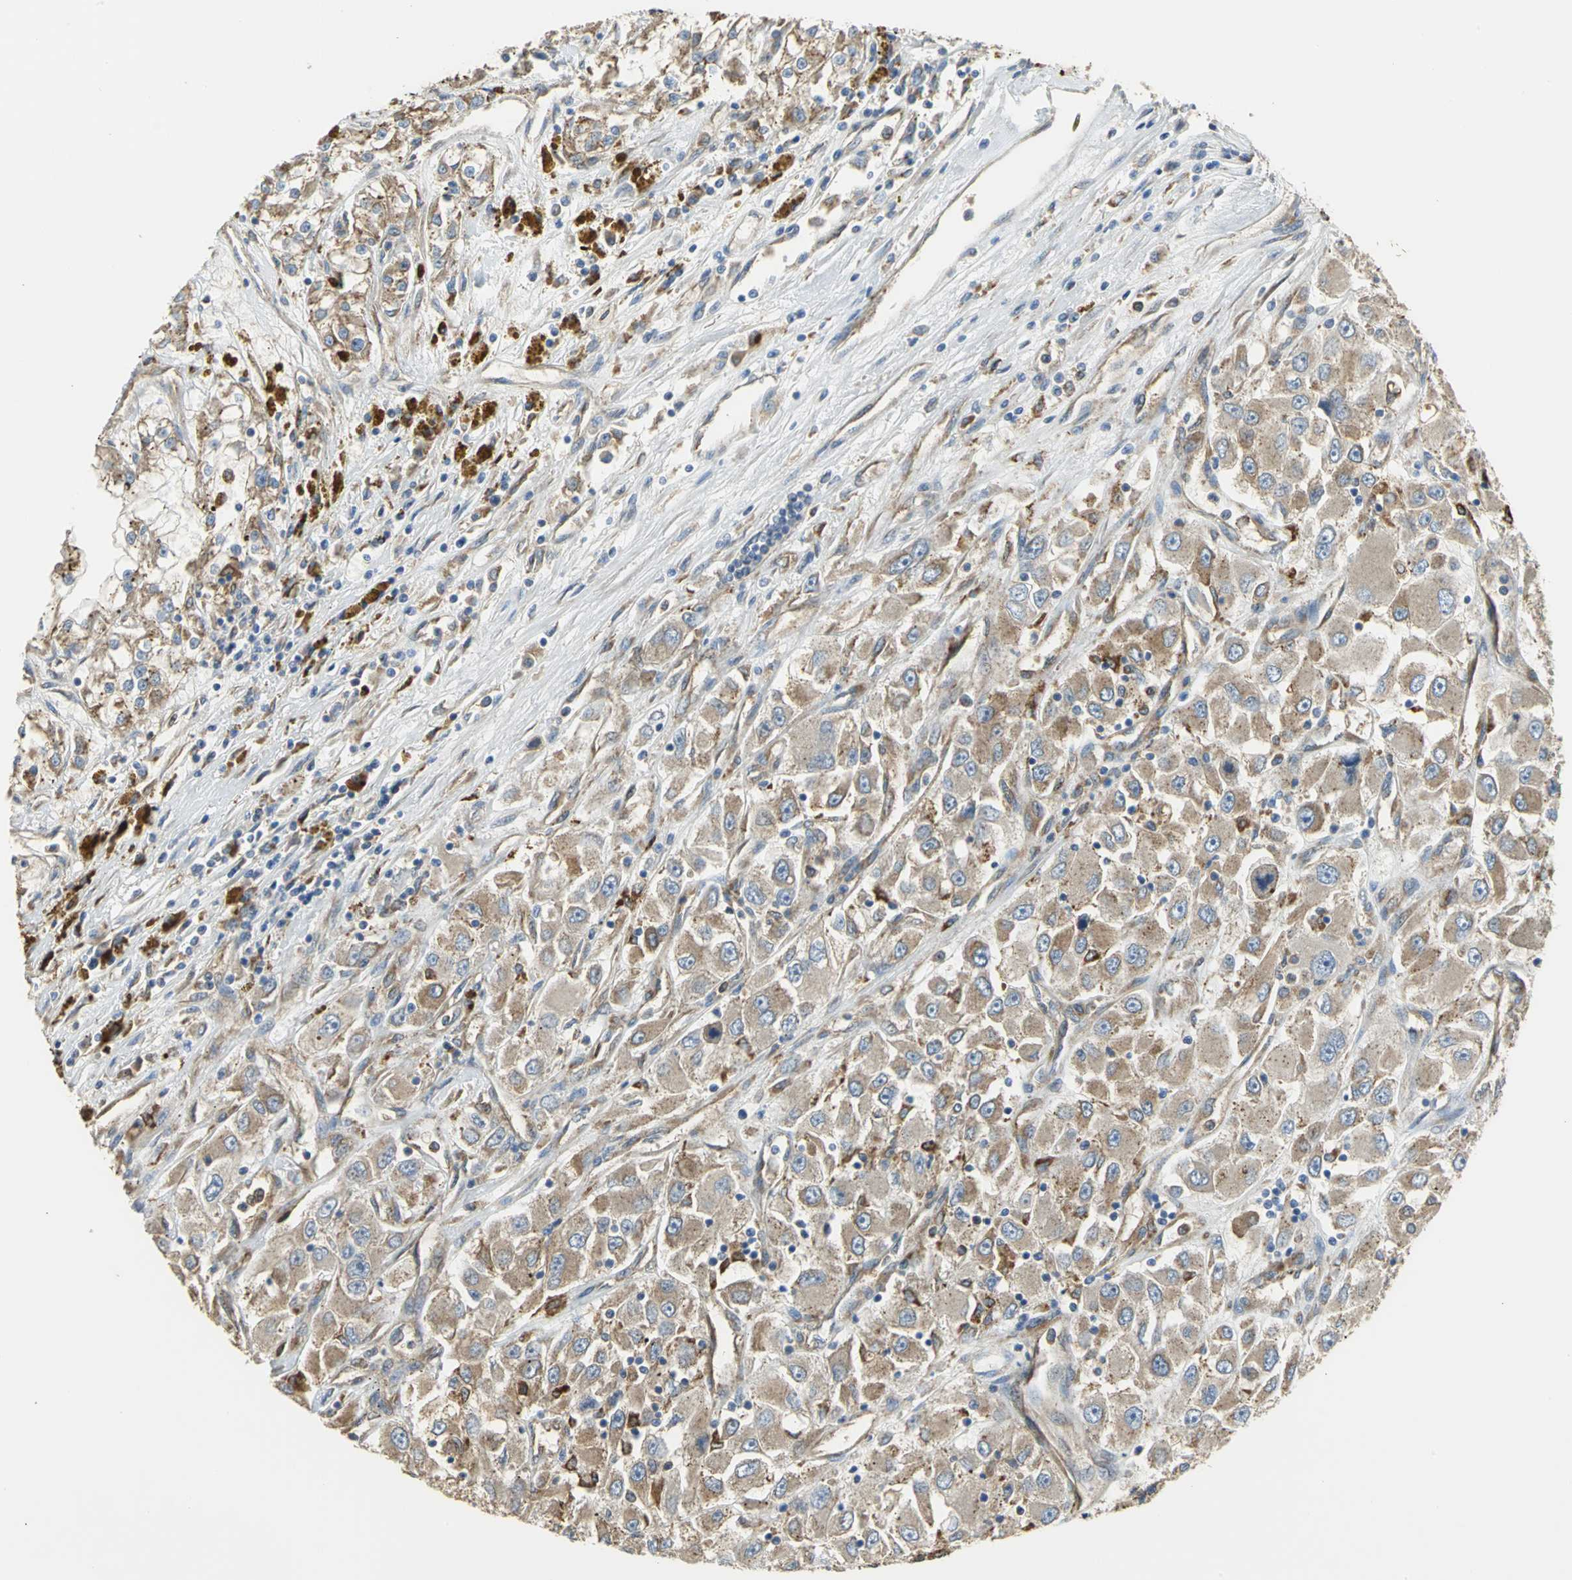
{"staining": {"intensity": "weak", "quantity": "25%-75%", "location": "cytoplasmic/membranous"}, "tissue": "renal cancer", "cell_type": "Tumor cells", "image_type": "cancer", "snomed": [{"axis": "morphology", "description": "Adenocarcinoma, NOS"}, {"axis": "topography", "description": "Kidney"}], "caption": "A high-resolution image shows IHC staining of renal cancer, which shows weak cytoplasmic/membranous expression in about 25%-75% of tumor cells. The protein of interest is shown in brown color, while the nuclei are stained blue.", "gene": "DIAPH2", "patient": {"sex": "female", "age": 52}}